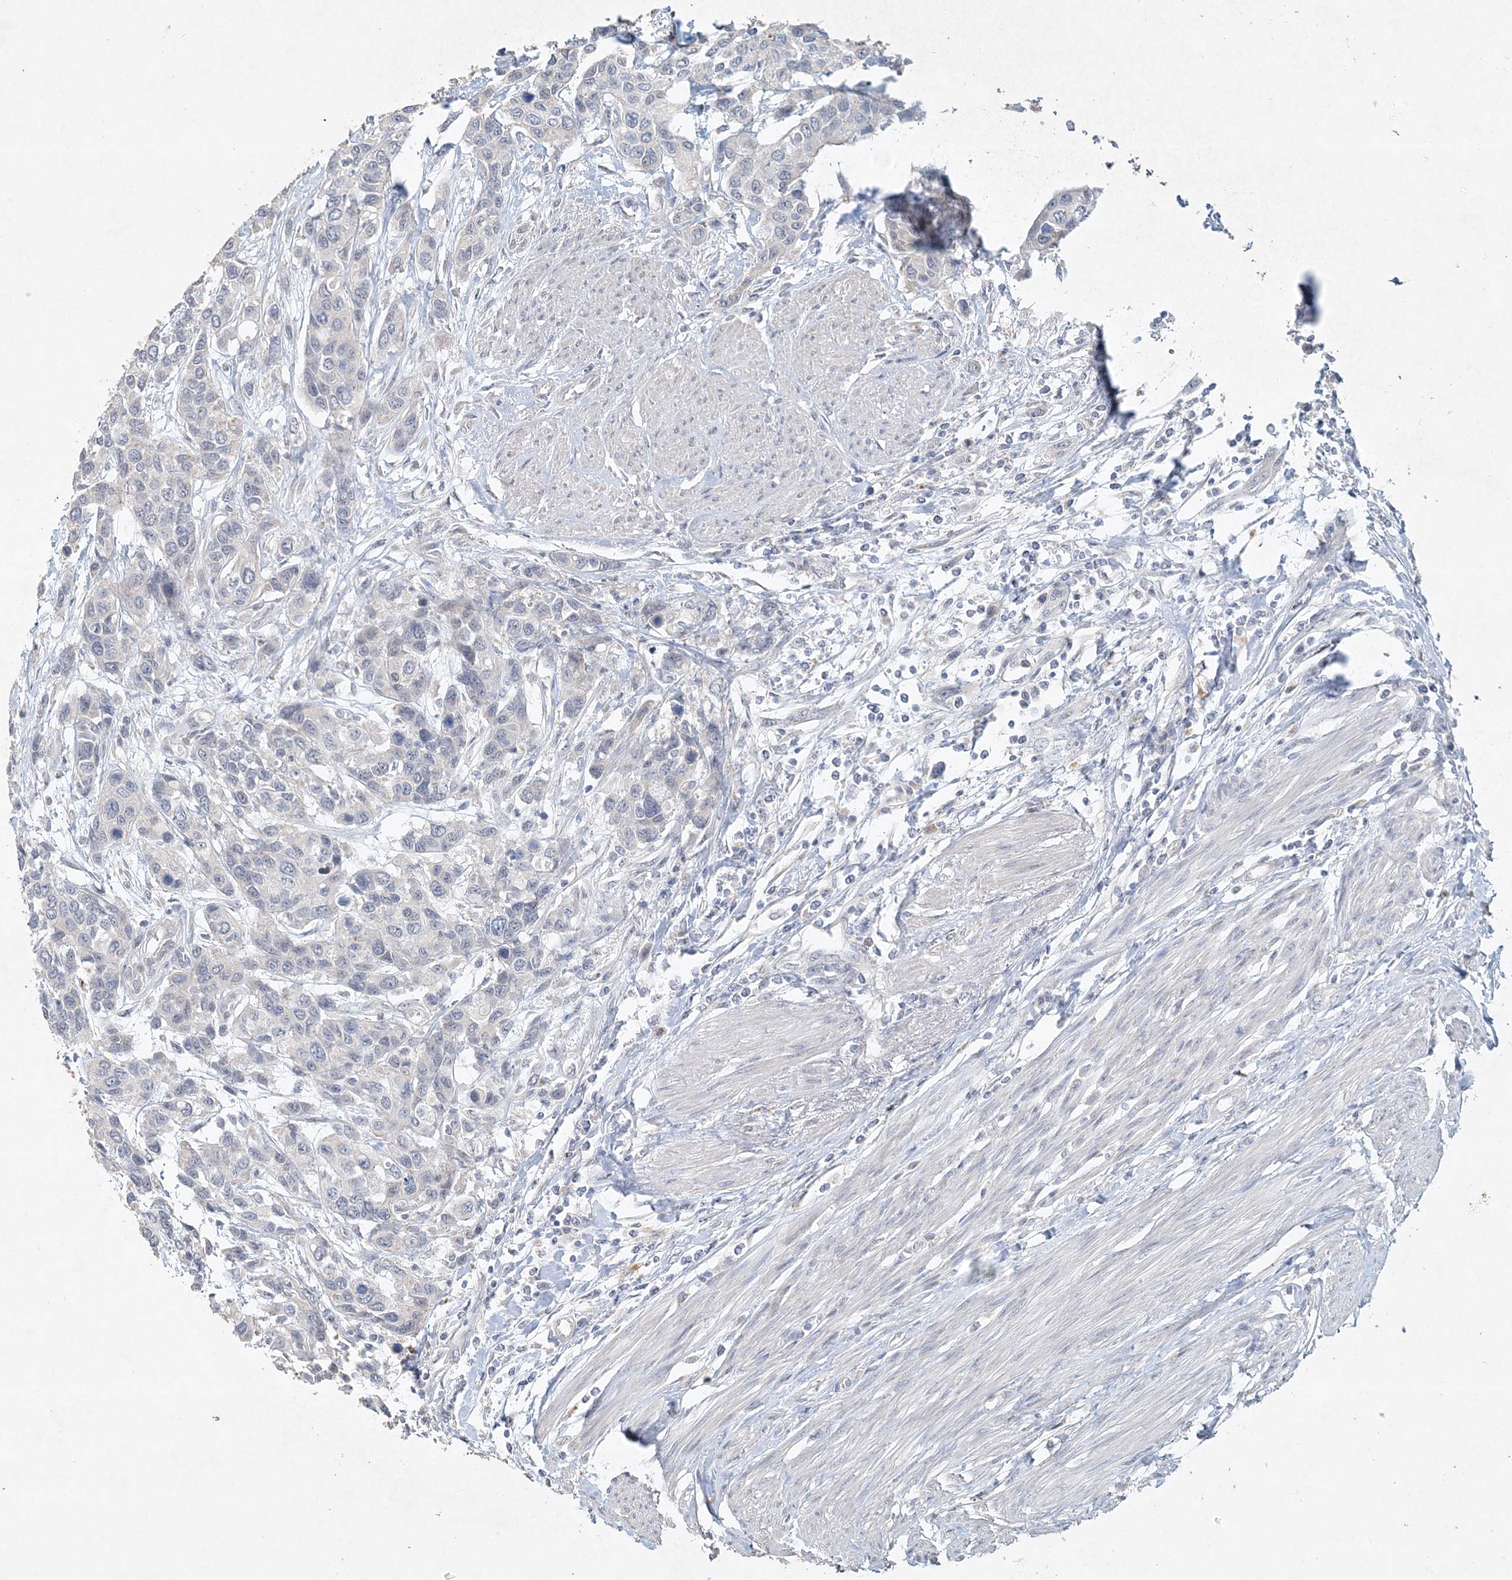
{"staining": {"intensity": "negative", "quantity": "none", "location": "none"}, "tissue": "urothelial cancer", "cell_type": "Tumor cells", "image_type": "cancer", "snomed": [{"axis": "morphology", "description": "Normal tissue, NOS"}, {"axis": "morphology", "description": "Urothelial carcinoma, High grade"}, {"axis": "topography", "description": "Vascular tissue"}, {"axis": "topography", "description": "Urinary bladder"}], "caption": "This is an immunohistochemistry histopathology image of urothelial cancer. There is no staining in tumor cells.", "gene": "DNAH5", "patient": {"sex": "female", "age": 56}}